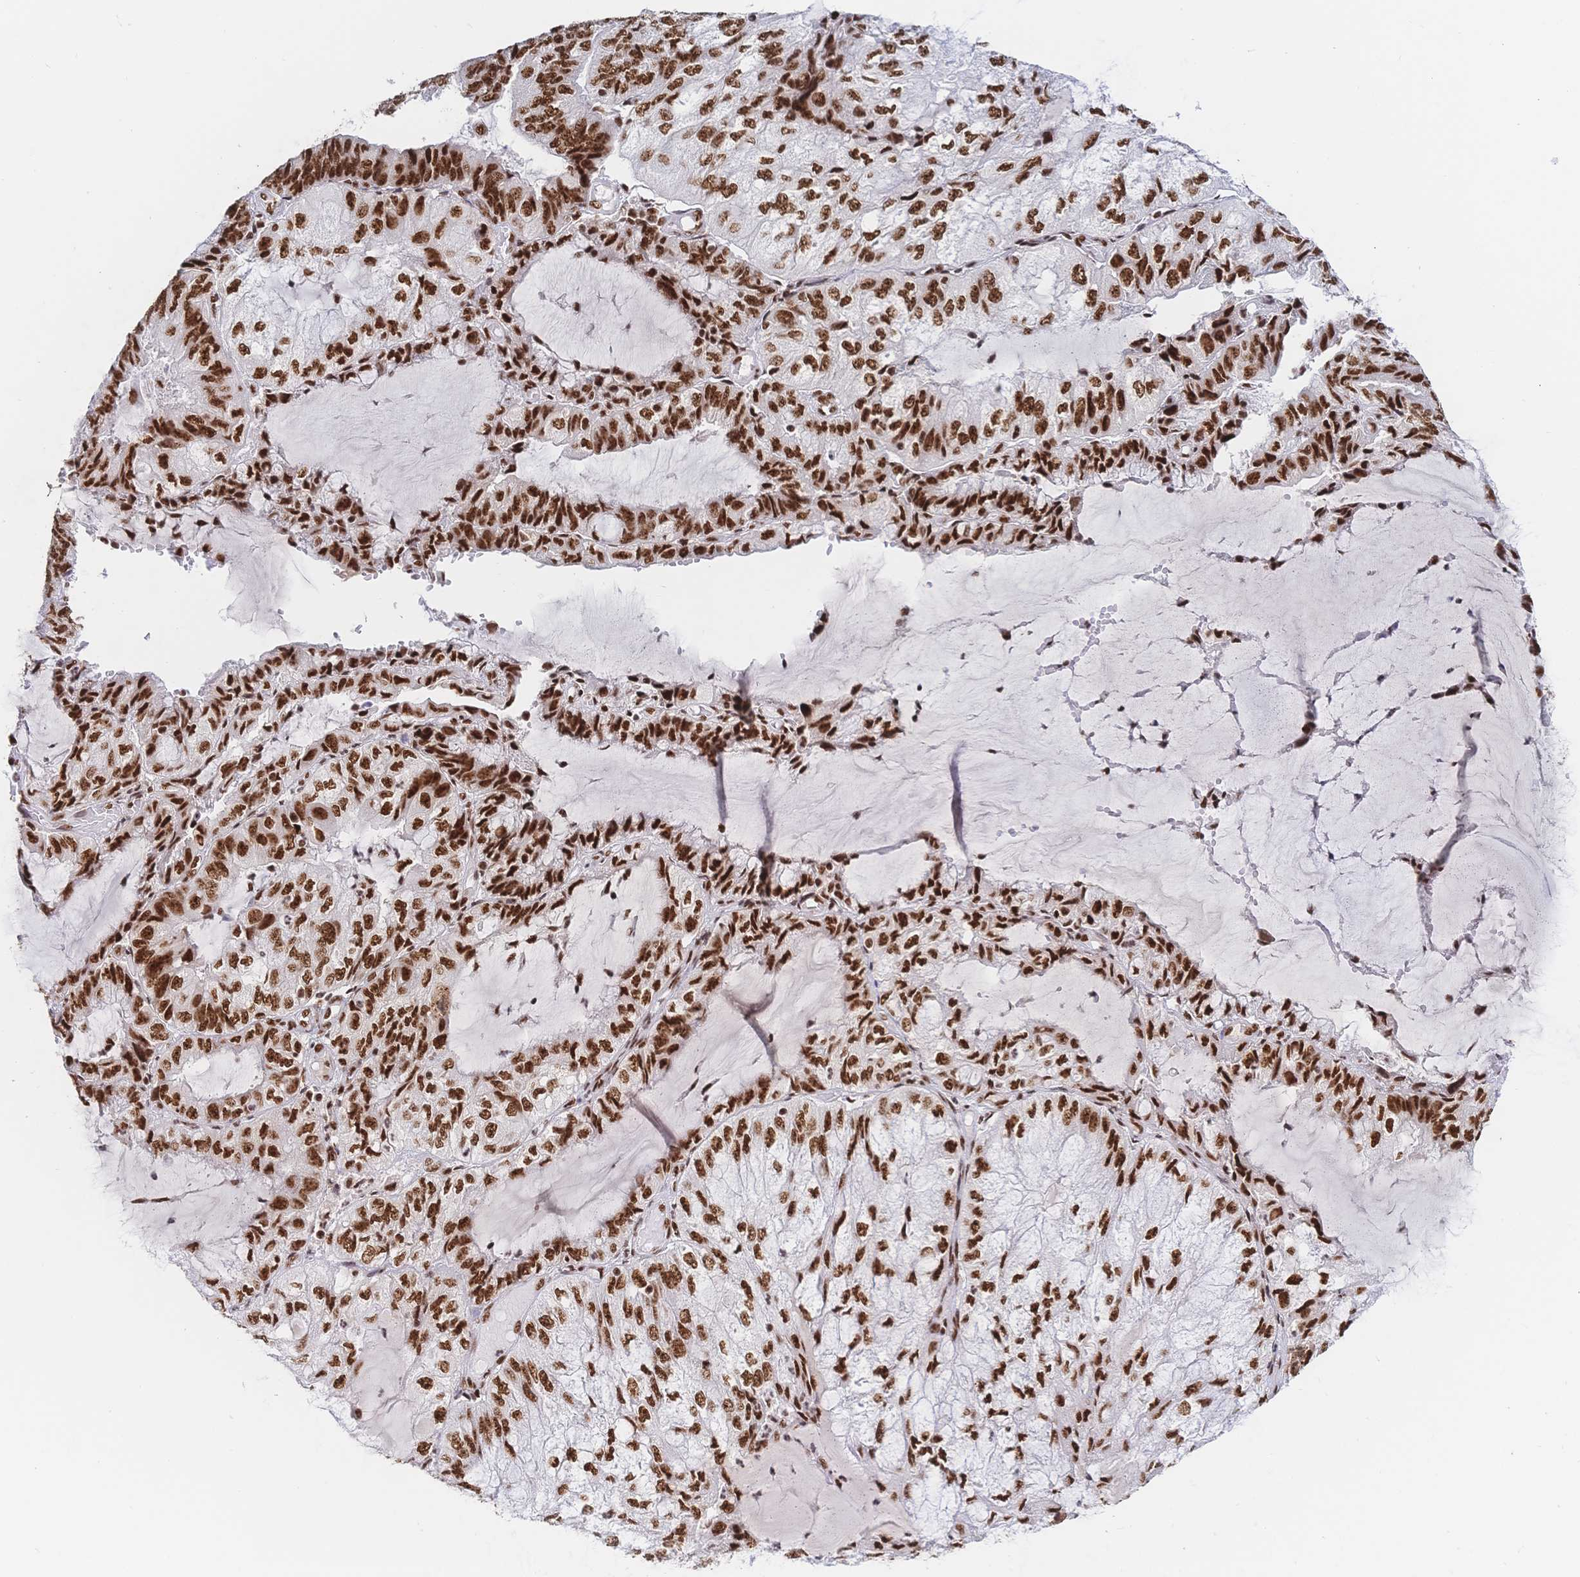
{"staining": {"intensity": "strong", "quantity": ">75%", "location": "nuclear"}, "tissue": "endometrial cancer", "cell_type": "Tumor cells", "image_type": "cancer", "snomed": [{"axis": "morphology", "description": "Adenocarcinoma, NOS"}, {"axis": "topography", "description": "Endometrium"}], "caption": "Immunohistochemistry (IHC) of endometrial cancer (adenocarcinoma) demonstrates high levels of strong nuclear positivity in approximately >75% of tumor cells. (DAB (3,3'-diaminobenzidine) = brown stain, brightfield microscopy at high magnification).", "gene": "SRSF1", "patient": {"sex": "female", "age": 81}}